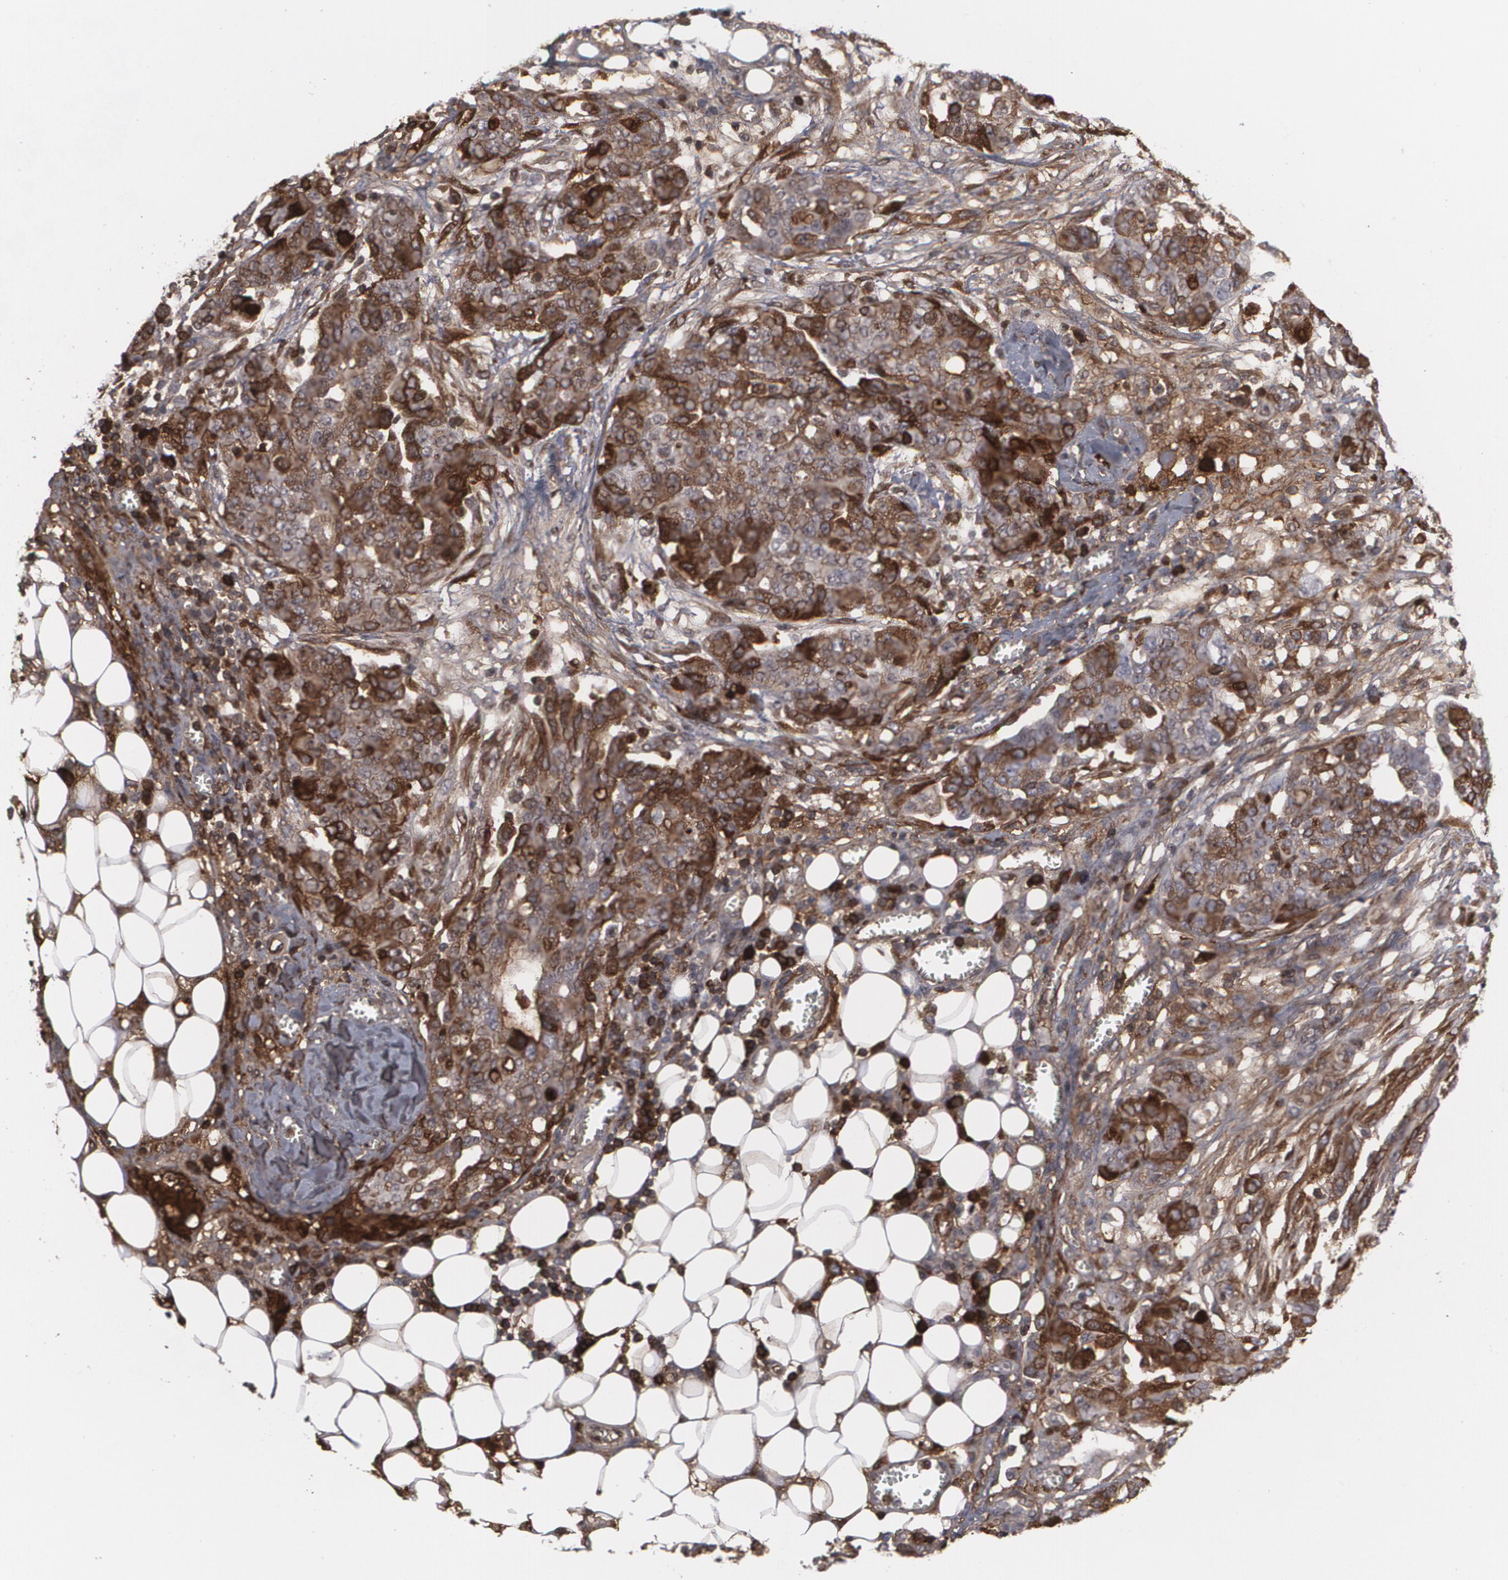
{"staining": {"intensity": "moderate", "quantity": "25%-75%", "location": "cytoplasmic/membranous"}, "tissue": "ovarian cancer", "cell_type": "Tumor cells", "image_type": "cancer", "snomed": [{"axis": "morphology", "description": "Carcinoma, endometroid"}, {"axis": "topography", "description": "Ovary"}], "caption": "A brown stain labels moderate cytoplasmic/membranous positivity of a protein in ovarian endometroid carcinoma tumor cells.", "gene": "LRG1", "patient": {"sex": "female", "age": 85}}